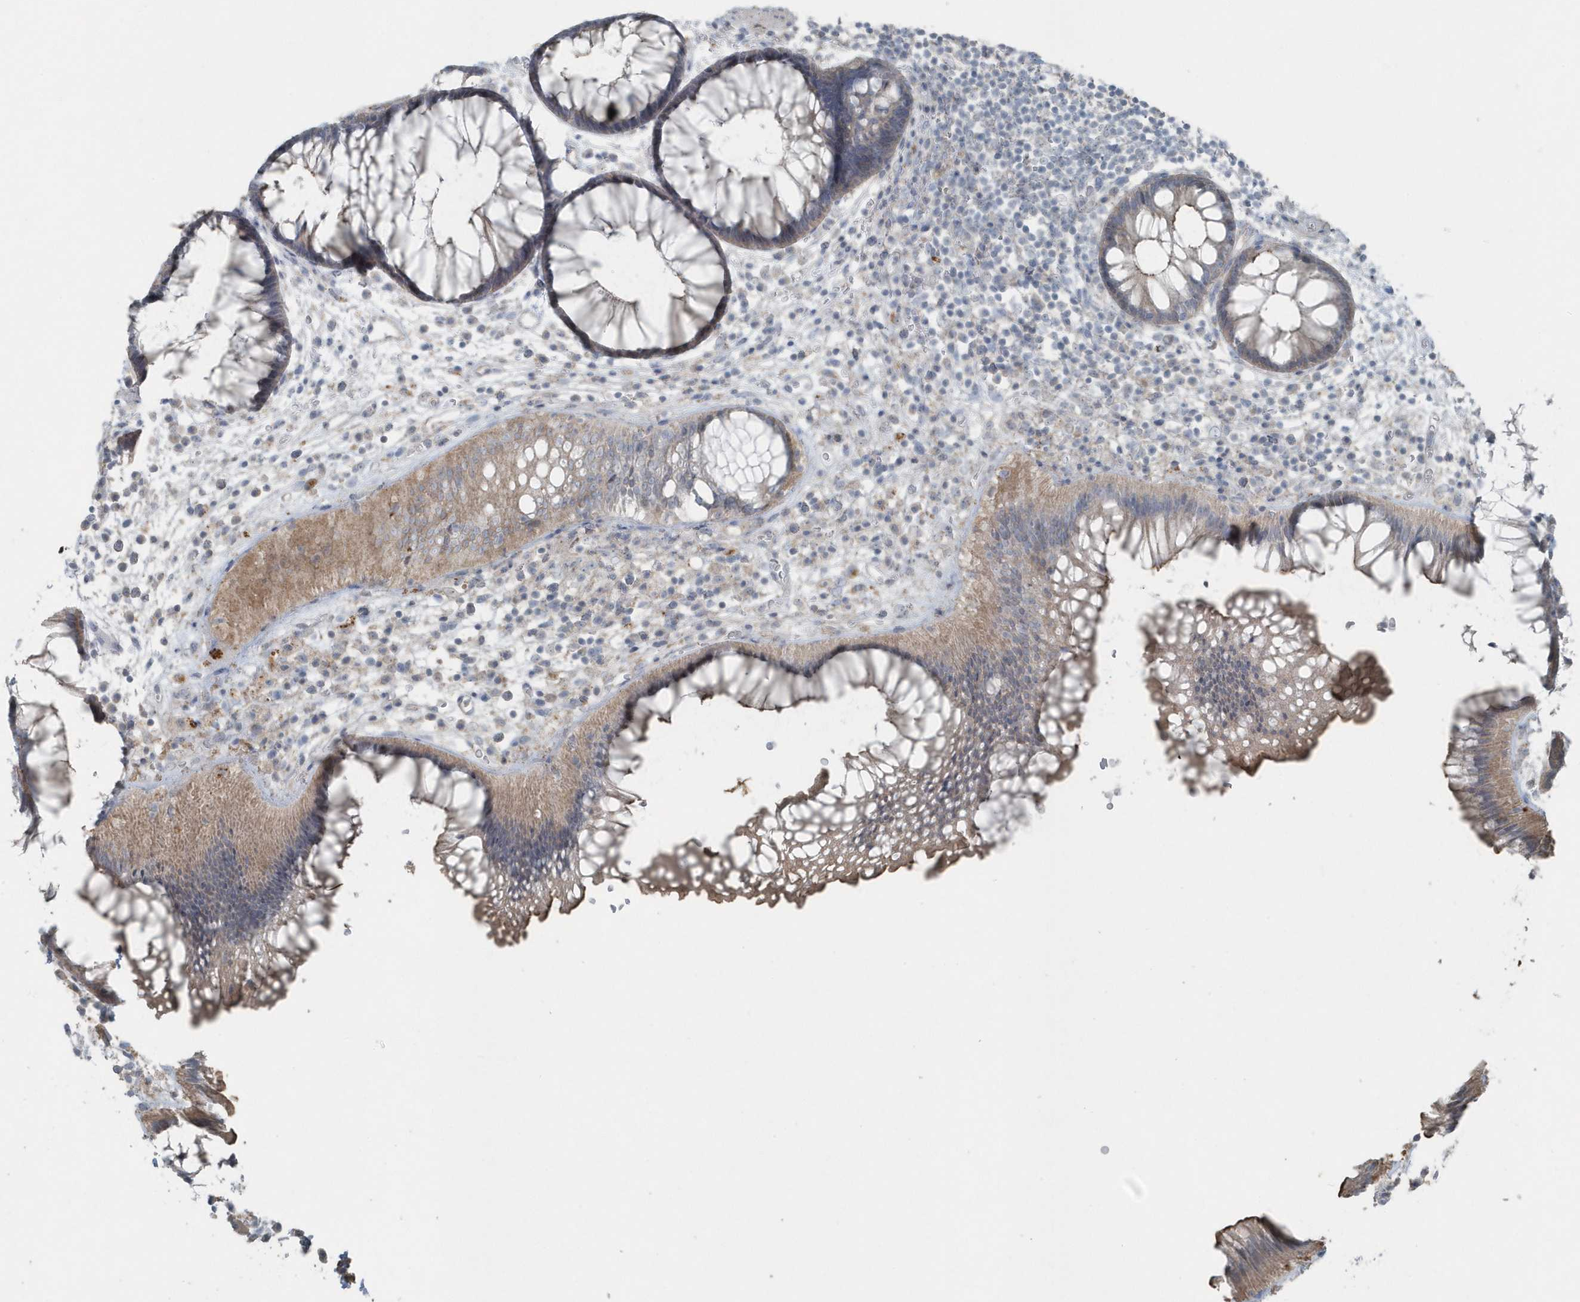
{"staining": {"intensity": "weak", "quantity": "<25%", "location": "cytoplasmic/membranous"}, "tissue": "rectum", "cell_type": "Glandular cells", "image_type": "normal", "snomed": [{"axis": "morphology", "description": "Normal tissue, NOS"}, {"axis": "topography", "description": "Rectum"}], "caption": "Immunohistochemistry image of unremarkable rectum: rectum stained with DAB shows no significant protein positivity in glandular cells.", "gene": "ACTC1", "patient": {"sex": "male", "age": 51}}